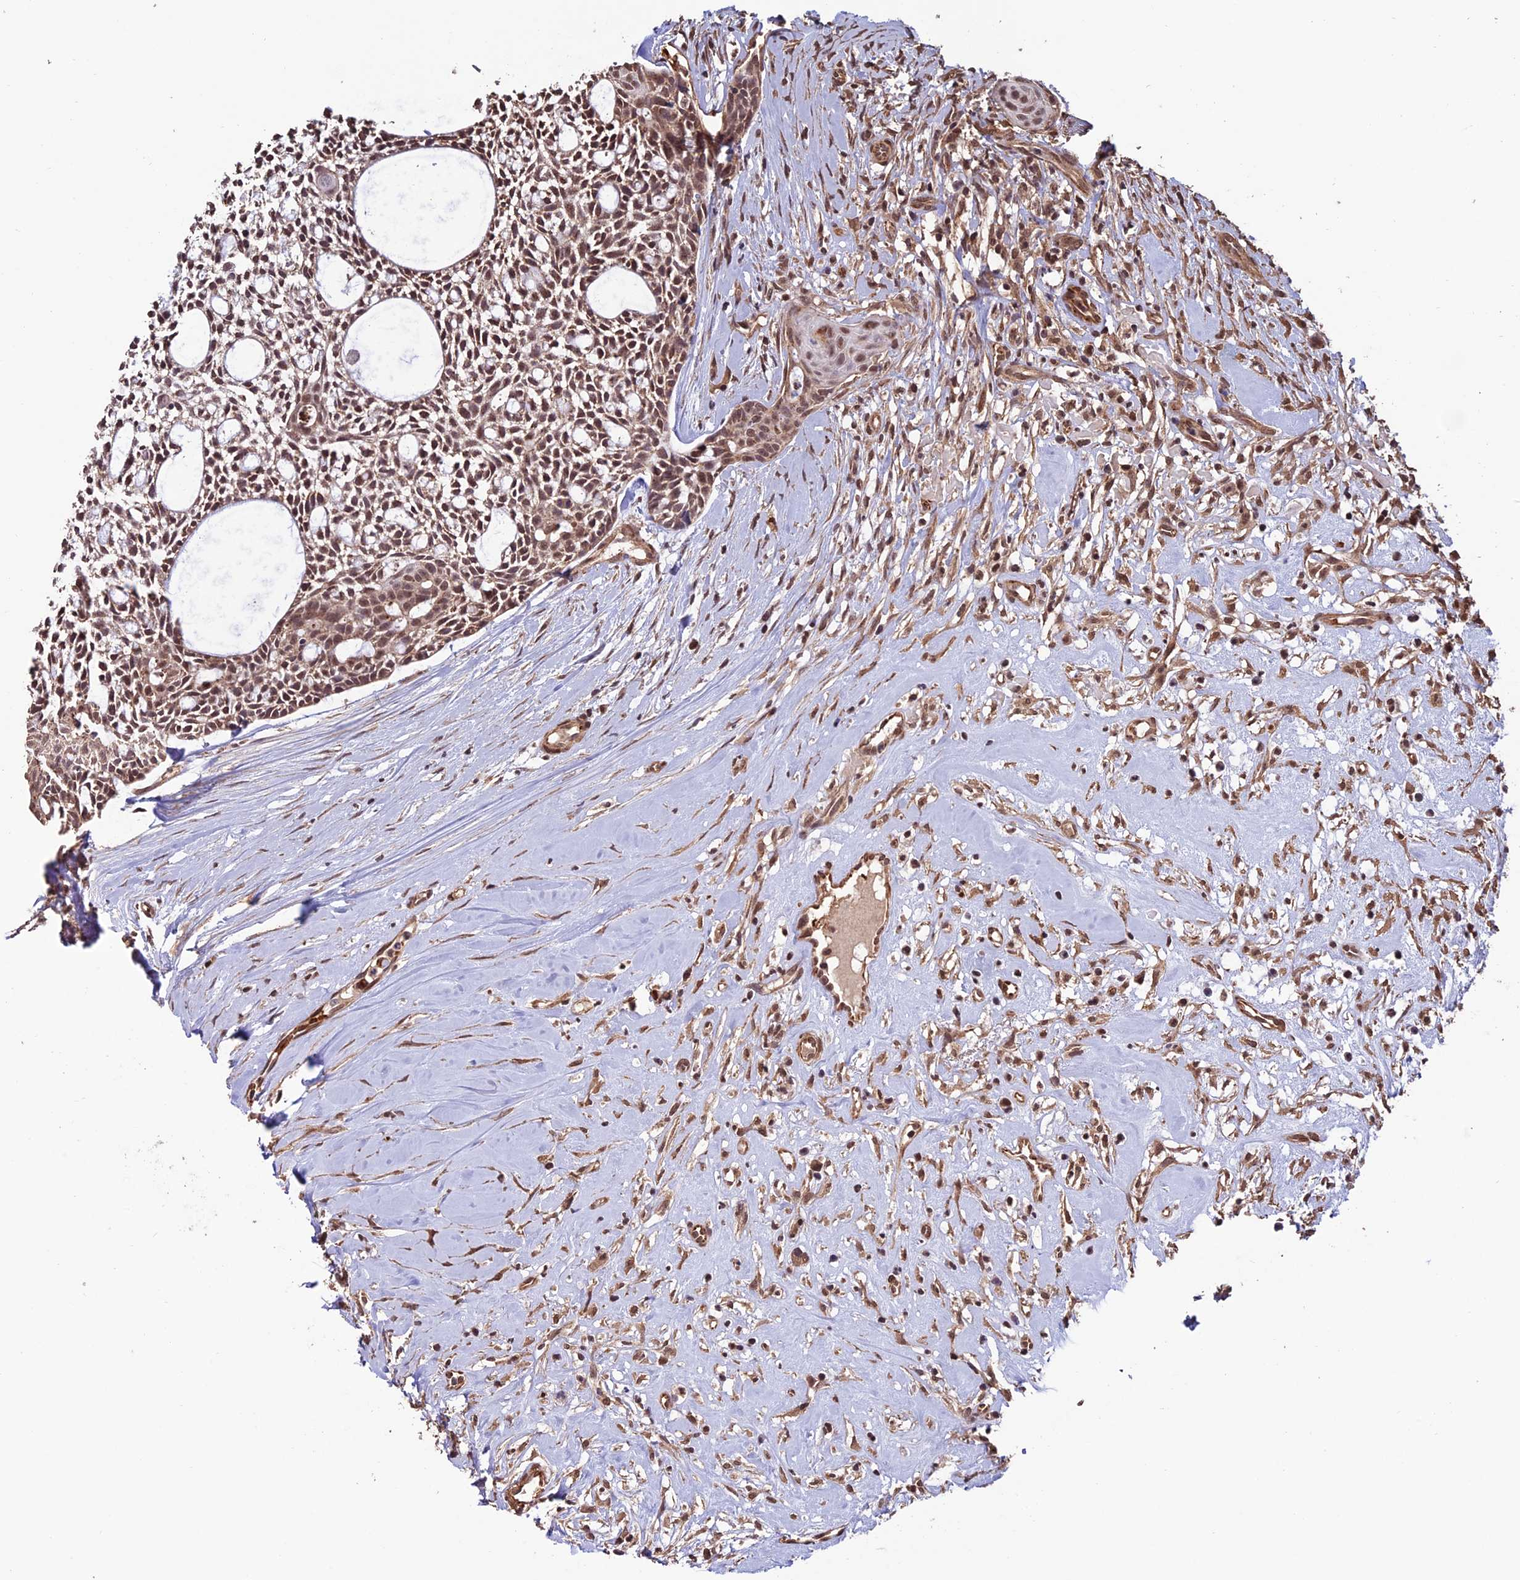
{"staining": {"intensity": "moderate", "quantity": ">75%", "location": "cytoplasmic/membranous,nuclear"}, "tissue": "head and neck cancer", "cell_type": "Tumor cells", "image_type": "cancer", "snomed": [{"axis": "morphology", "description": "Adenocarcinoma, NOS"}, {"axis": "topography", "description": "Subcutis"}, {"axis": "topography", "description": "Head-Neck"}], "caption": "This is an image of immunohistochemistry (IHC) staining of adenocarcinoma (head and neck), which shows moderate positivity in the cytoplasmic/membranous and nuclear of tumor cells.", "gene": "CABIN1", "patient": {"sex": "female", "age": 73}}